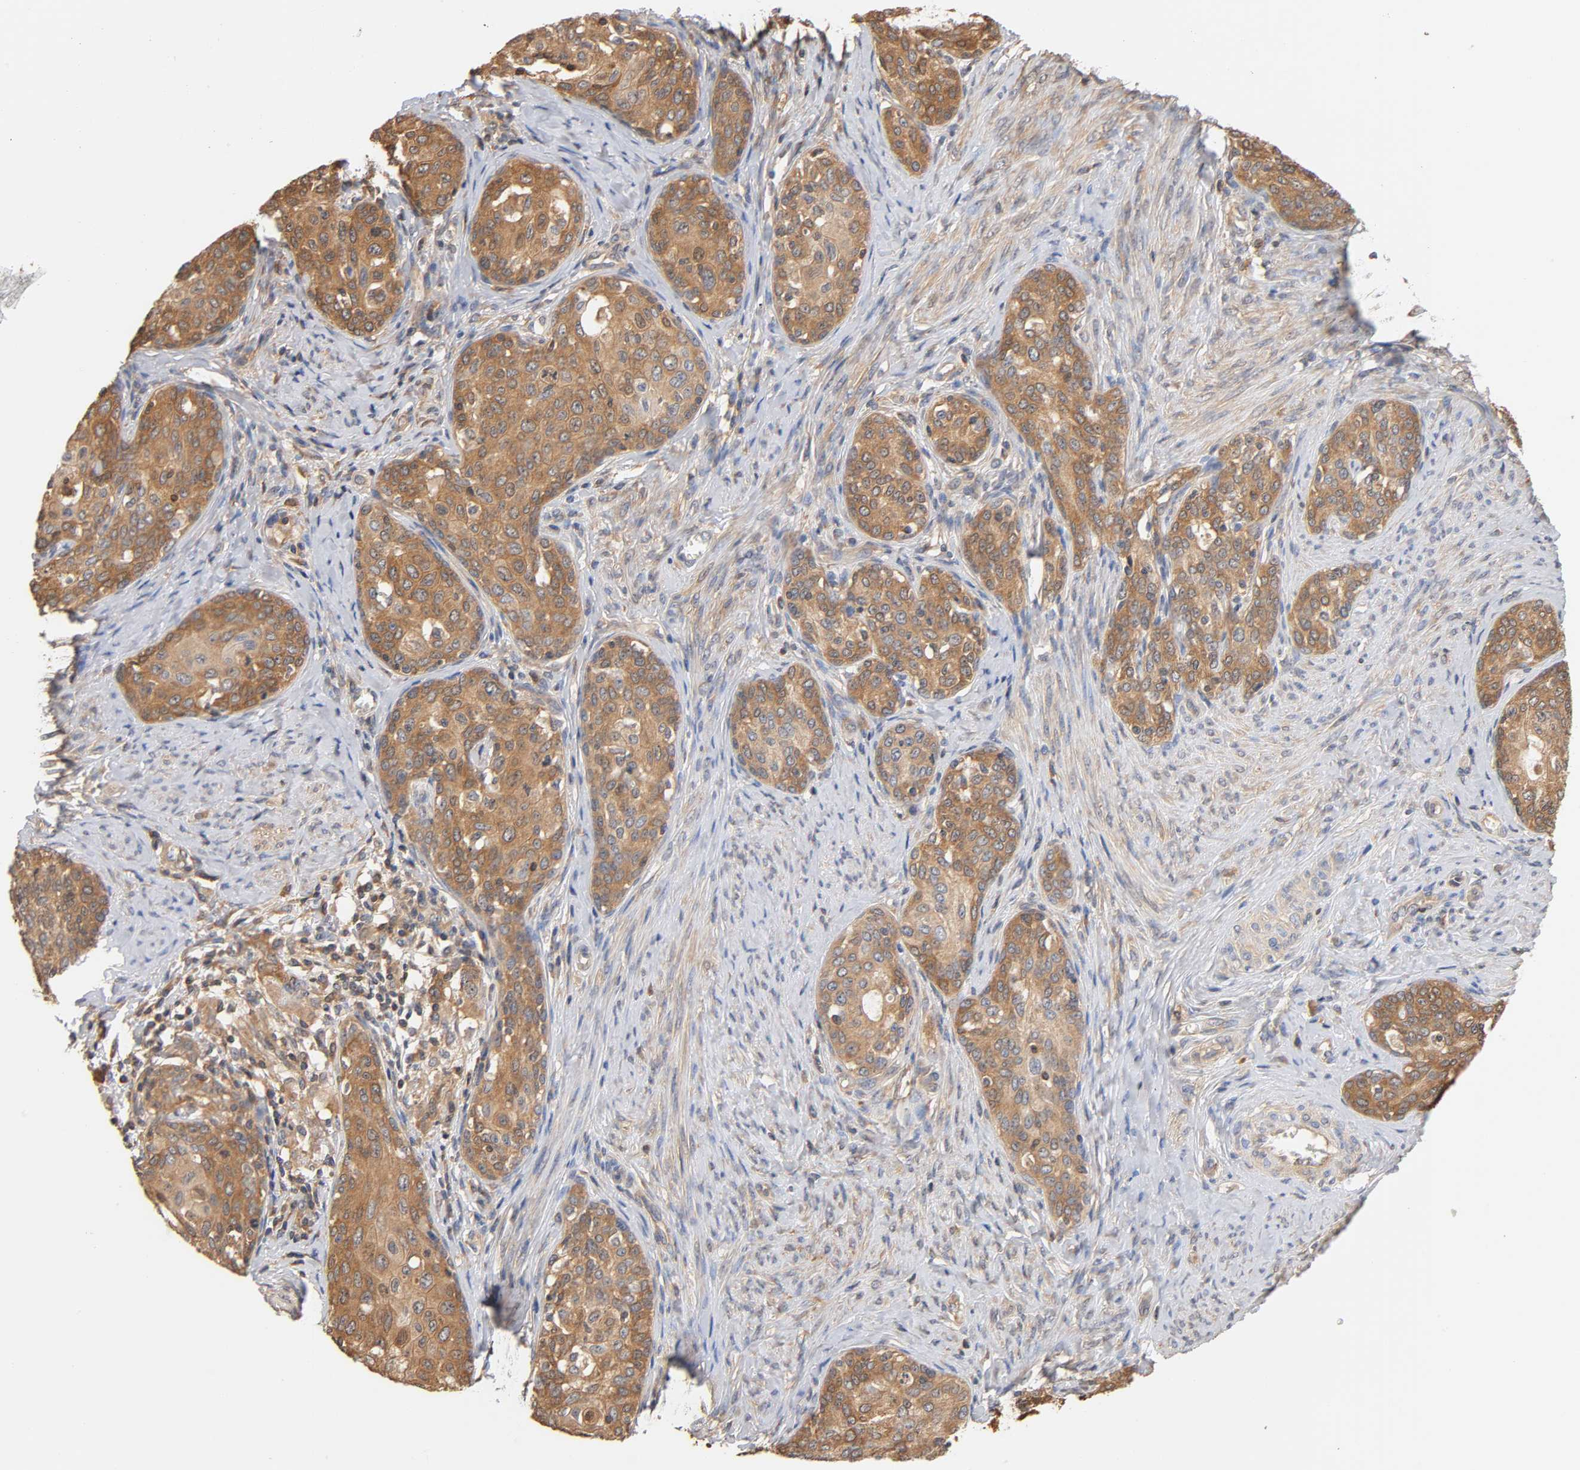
{"staining": {"intensity": "moderate", "quantity": ">75%", "location": "cytoplasmic/membranous"}, "tissue": "cervical cancer", "cell_type": "Tumor cells", "image_type": "cancer", "snomed": [{"axis": "morphology", "description": "Squamous cell carcinoma, NOS"}, {"axis": "morphology", "description": "Adenocarcinoma, NOS"}, {"axis": "topography", "description": "Cervix"}], "caption": "Adenocarcinoma (cervical) stained with a brown dye reveals moderate cytoplasmic/membranous positive positivity in about >75% of tumor cells.", "gene": "ALDOA", "patient": {"sex": "female", "age": 52}}